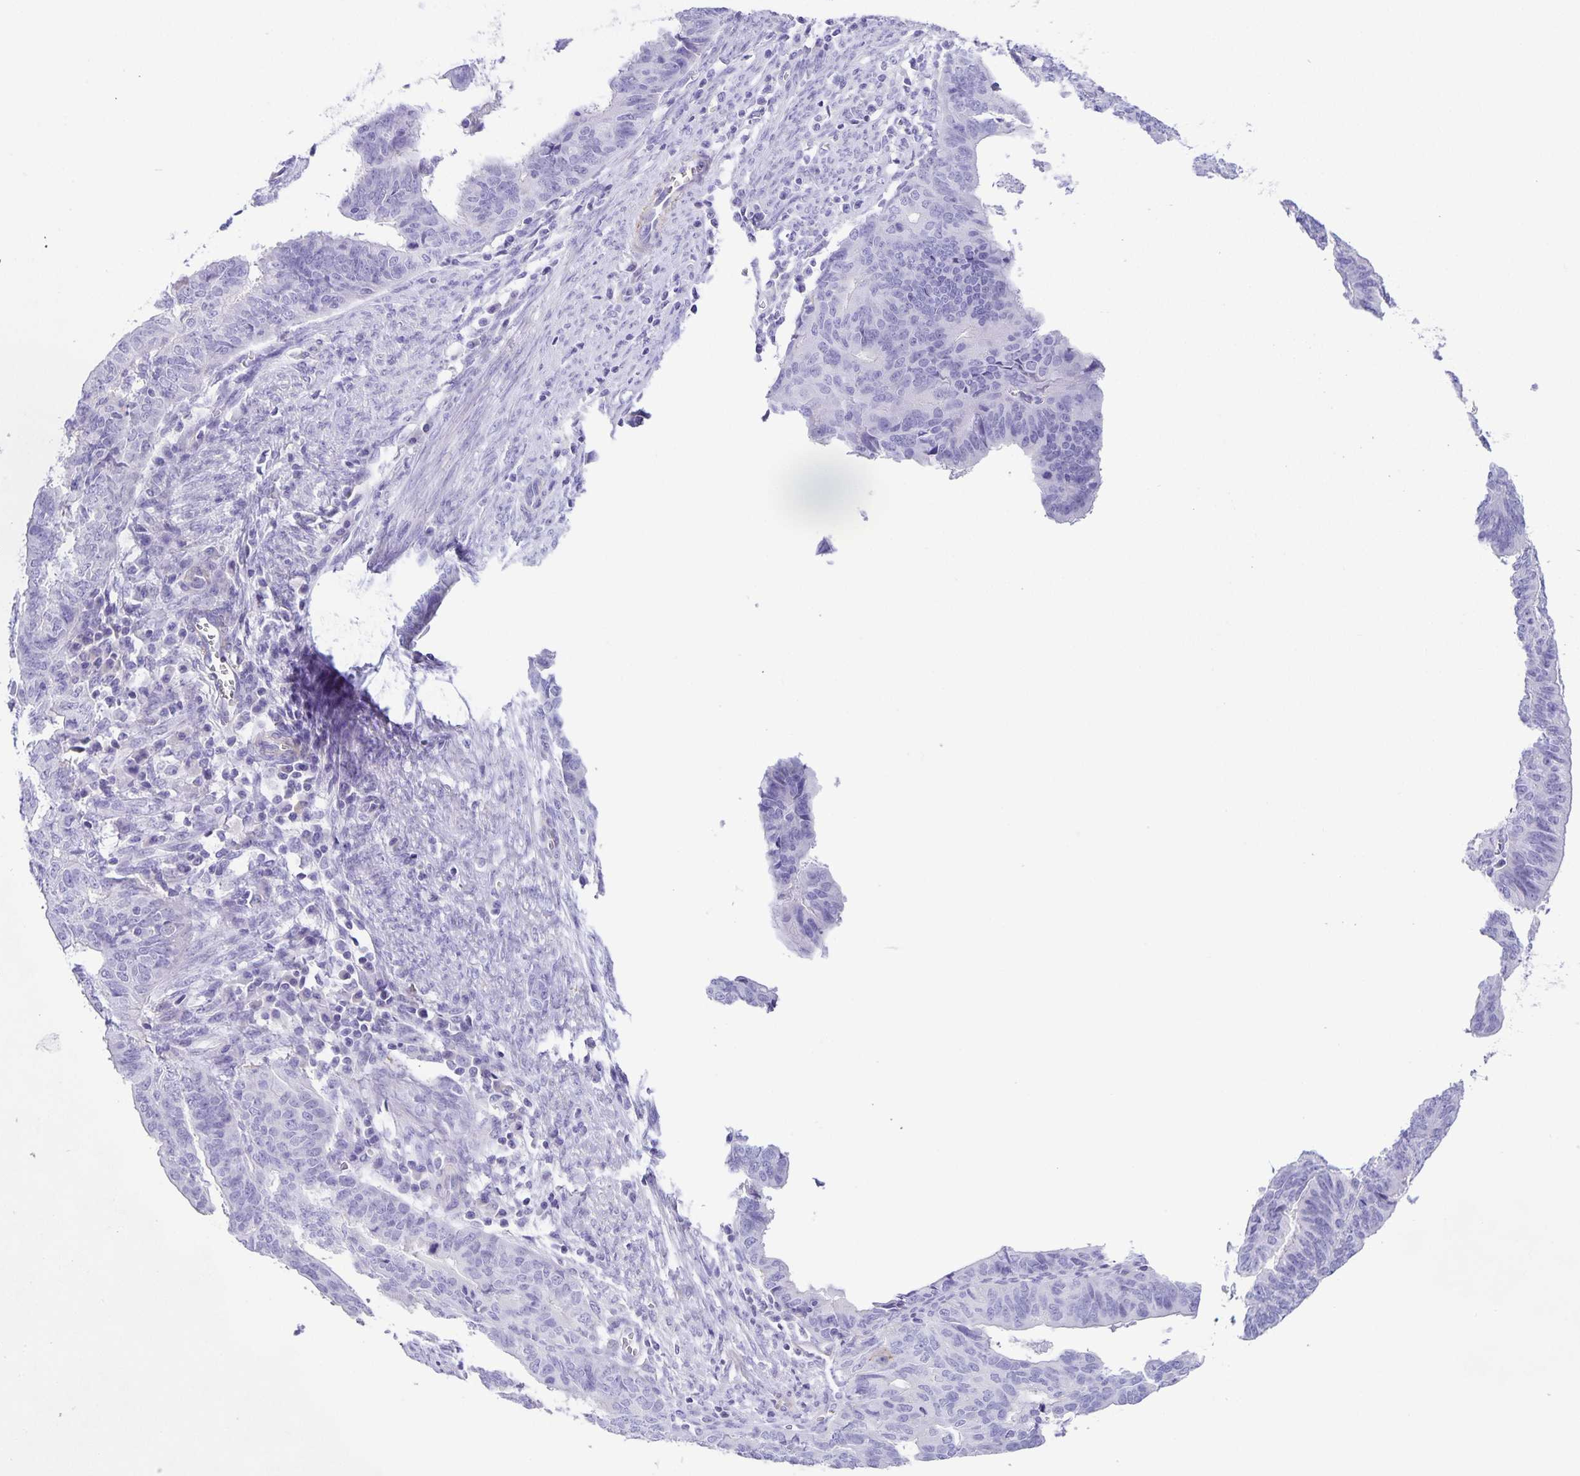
{"staining": {"intensity": "negative", "quantity": "none", "location": "none"}, "tissue": "endometrial cancer", "cell_type": "Tumor cells", "image_type": "cancer", "snomed": [{"axis": "morphology", "description": "Adenocarcinoma, NOS"}, {"axis": "topography", "description": "Endometrium"}], "caption": "DAB immunohistochemical staining of human endometrial cancer demonstrates no significant staining in tumor cells.", "gene": "UBQLN3", "patient": {"sex": "female", "age": 65}}